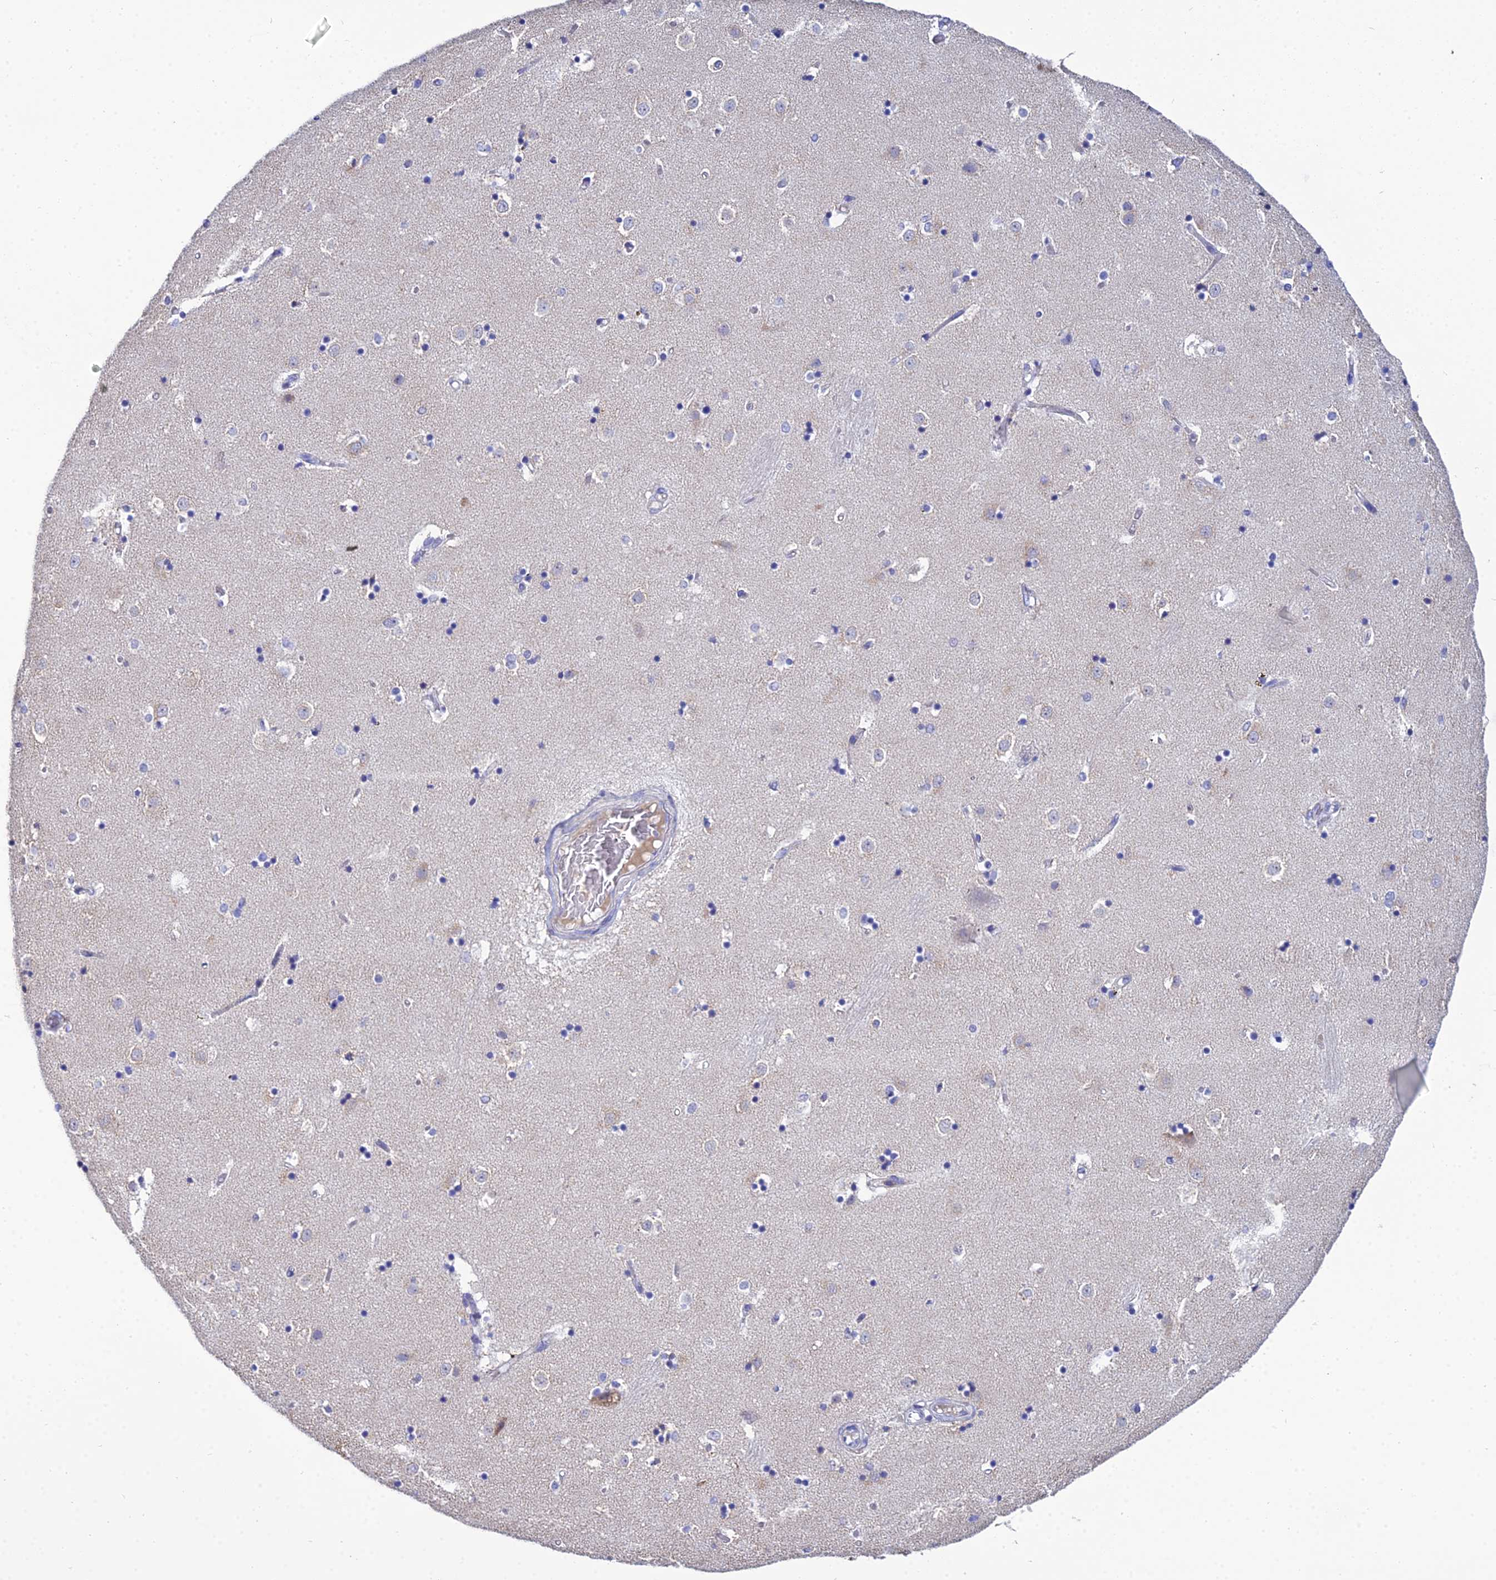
{"staining": {"intensity": "negative", "quantity": "none", "location": "none"}, "tissue": "caudate", "cell_type": "Glial cells", "image_type": "normal", "snomed": [{"axis": "morphology", "description": "Normal tissue, NOS"}, {"axis": "topography", "description": "Lateral ventricle wall"}], "caption": "Immunohistochemistry micrograph of normal human caudate stained for a protein (brown), which exhibits no expression in glial cells. The staining is performed using DAB brown chromogen with nuclei counter-stained in using hematoxylin.", "gene": "ZXDA", "patient": {"sex": "female", "age": 52}}